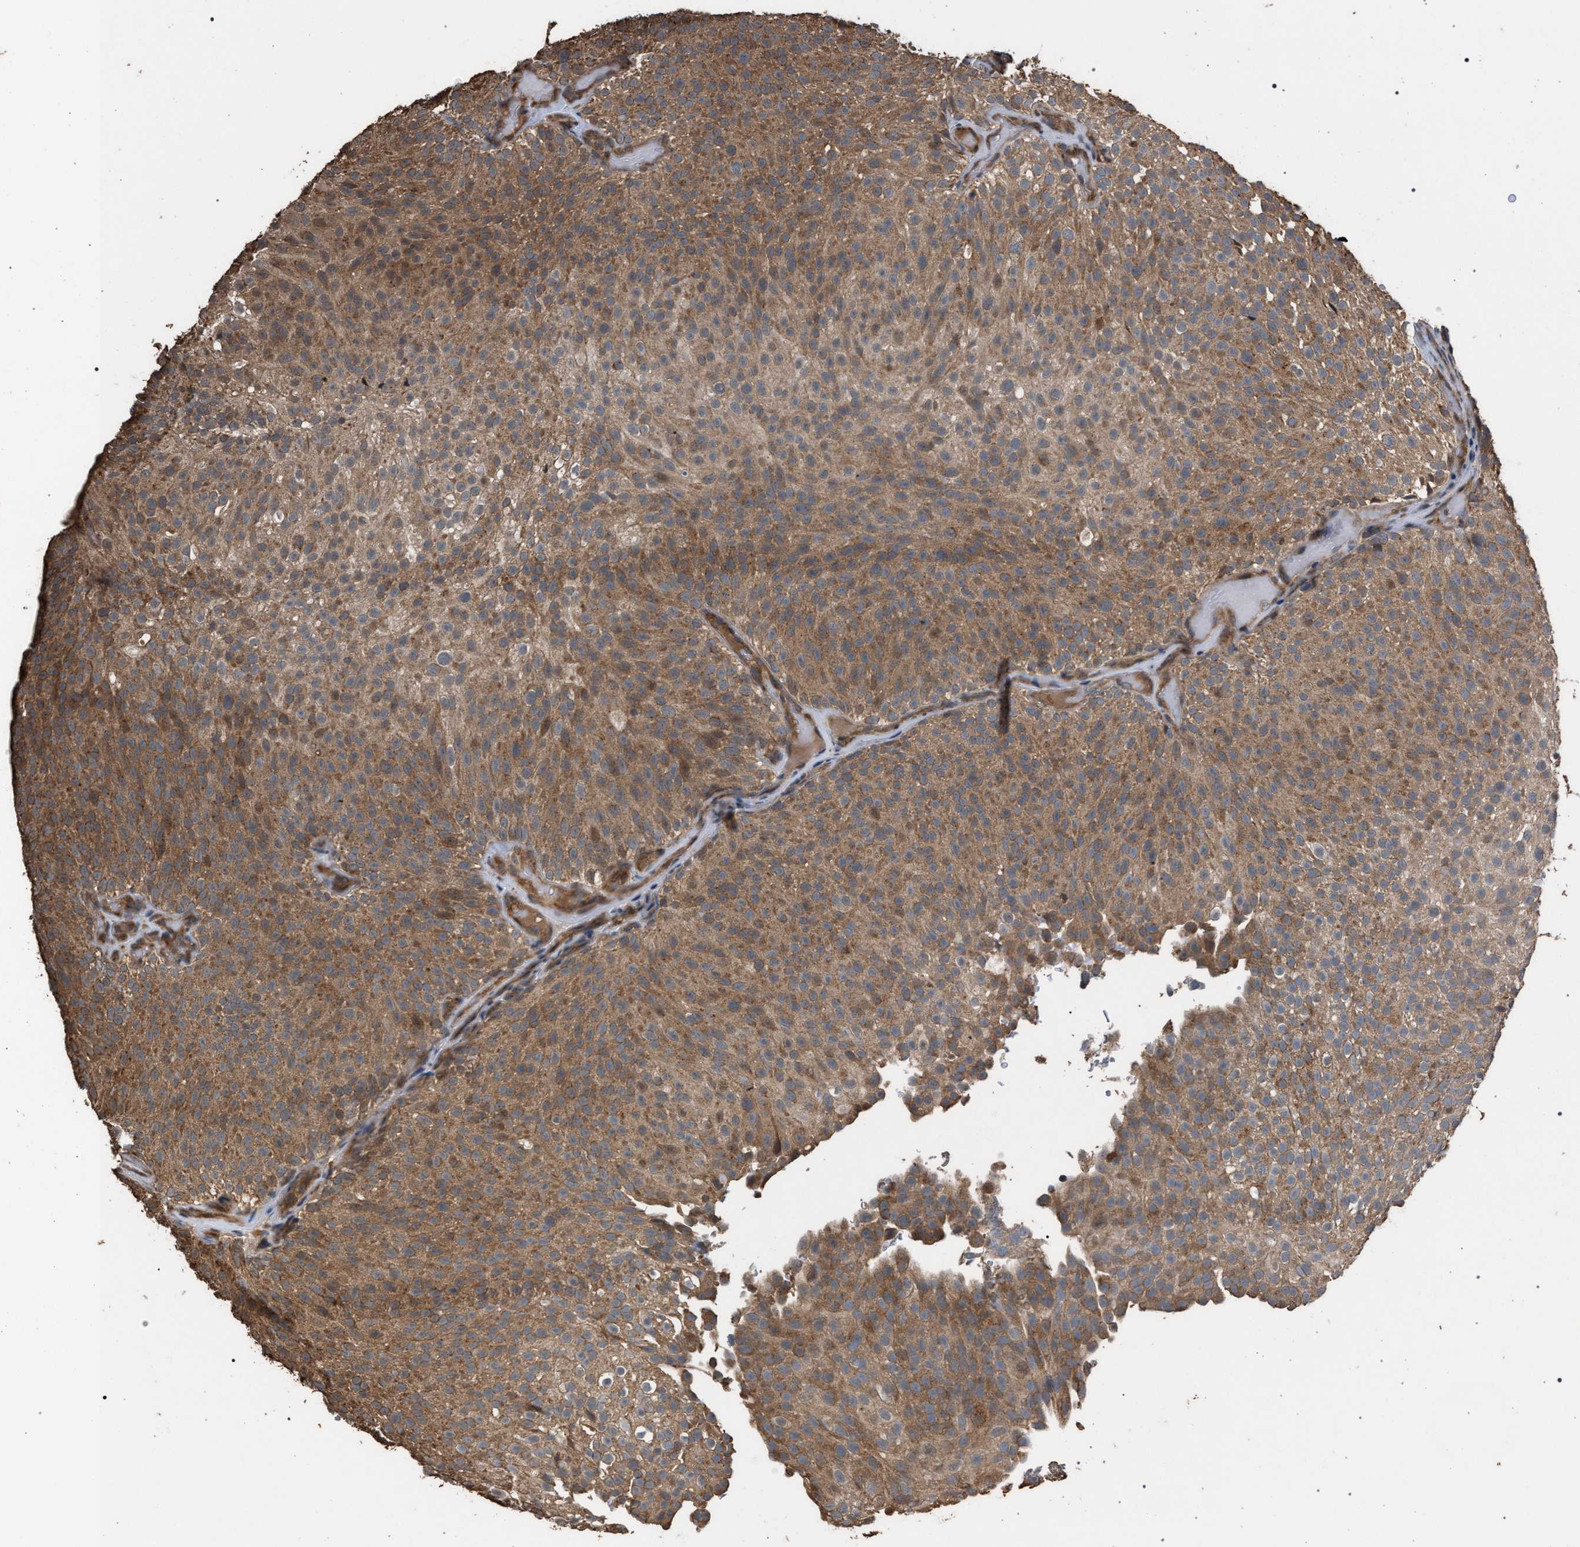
{"staining": {"intensity": "moderate", "quantity": ">75%", "location": "cytoplasmic/membranous"}, "tissue": "urothelial cancer", "cell_type": "Tumor cells", "image_type": "cancer", "snomed": [{"axis": "morphology", "description": "Urothelial carcinoma, Low grade"}, {"axis": "topography", "description": "Urinary bladder"}], "caption": "A brown stain highlights moderate cytoplasmic/membranous positivity of a protein in human urothelial cancer tumor cells.", "gene": "NAA35", "patient": {"sex": "male", "age": 78}}